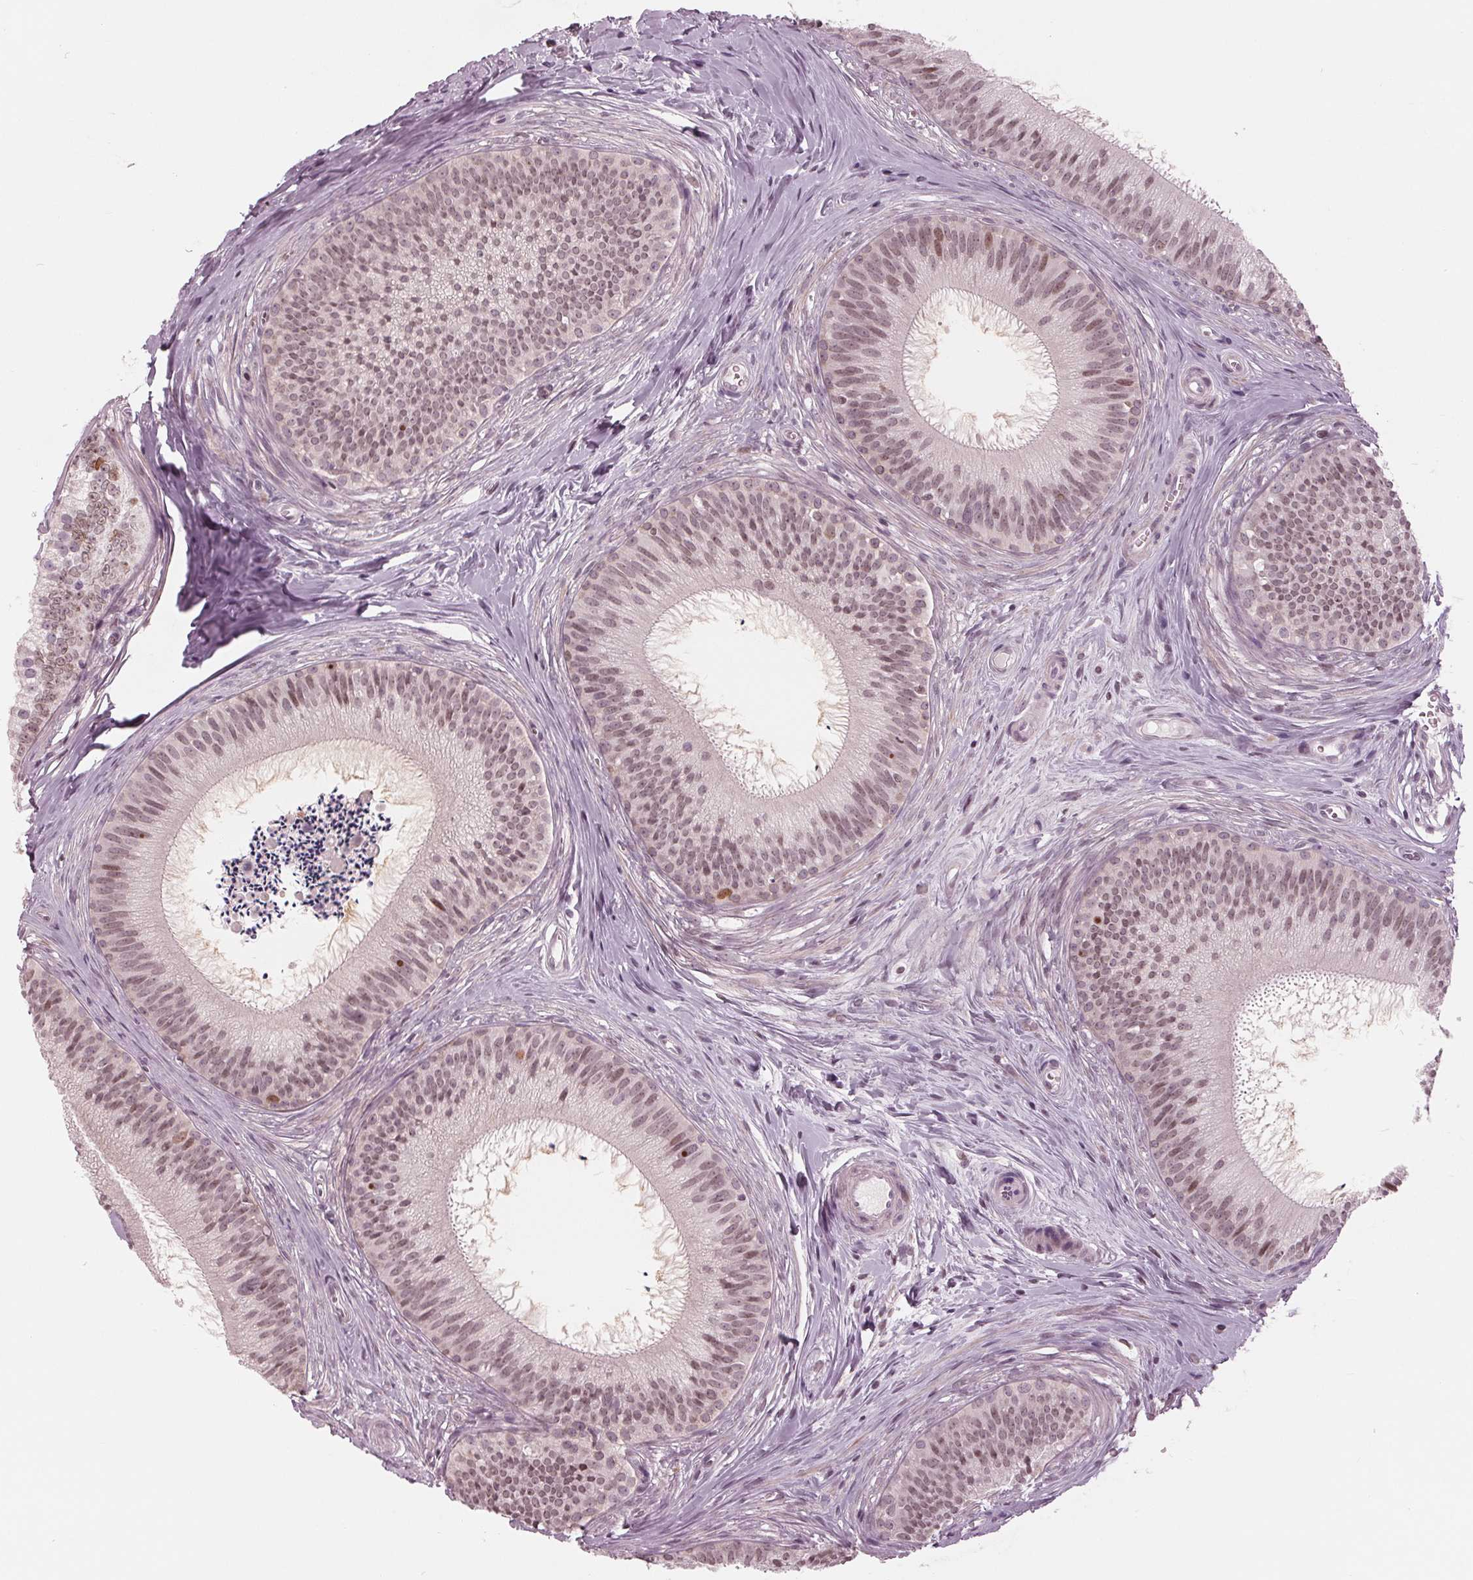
{"staining": {"intensity": "moderate", "quantity": "25%-75%", "location": "nuclear"}, "tissue": "epididymis", "cell_type": "Glandular cells", "image_type": "normal", "snomed": [{"axis": "morphology", "description": "Normal tissue, NOS"}, {"axis": "topography", "description": "Epididymis"}], "caption": "Protein analysis of normal epididymis demonstrates moderate nuclear expression in about 25%-75% of glandular cells.", "gene": "DNMT3L", "patient": {"sex": "male", "age": 24}}